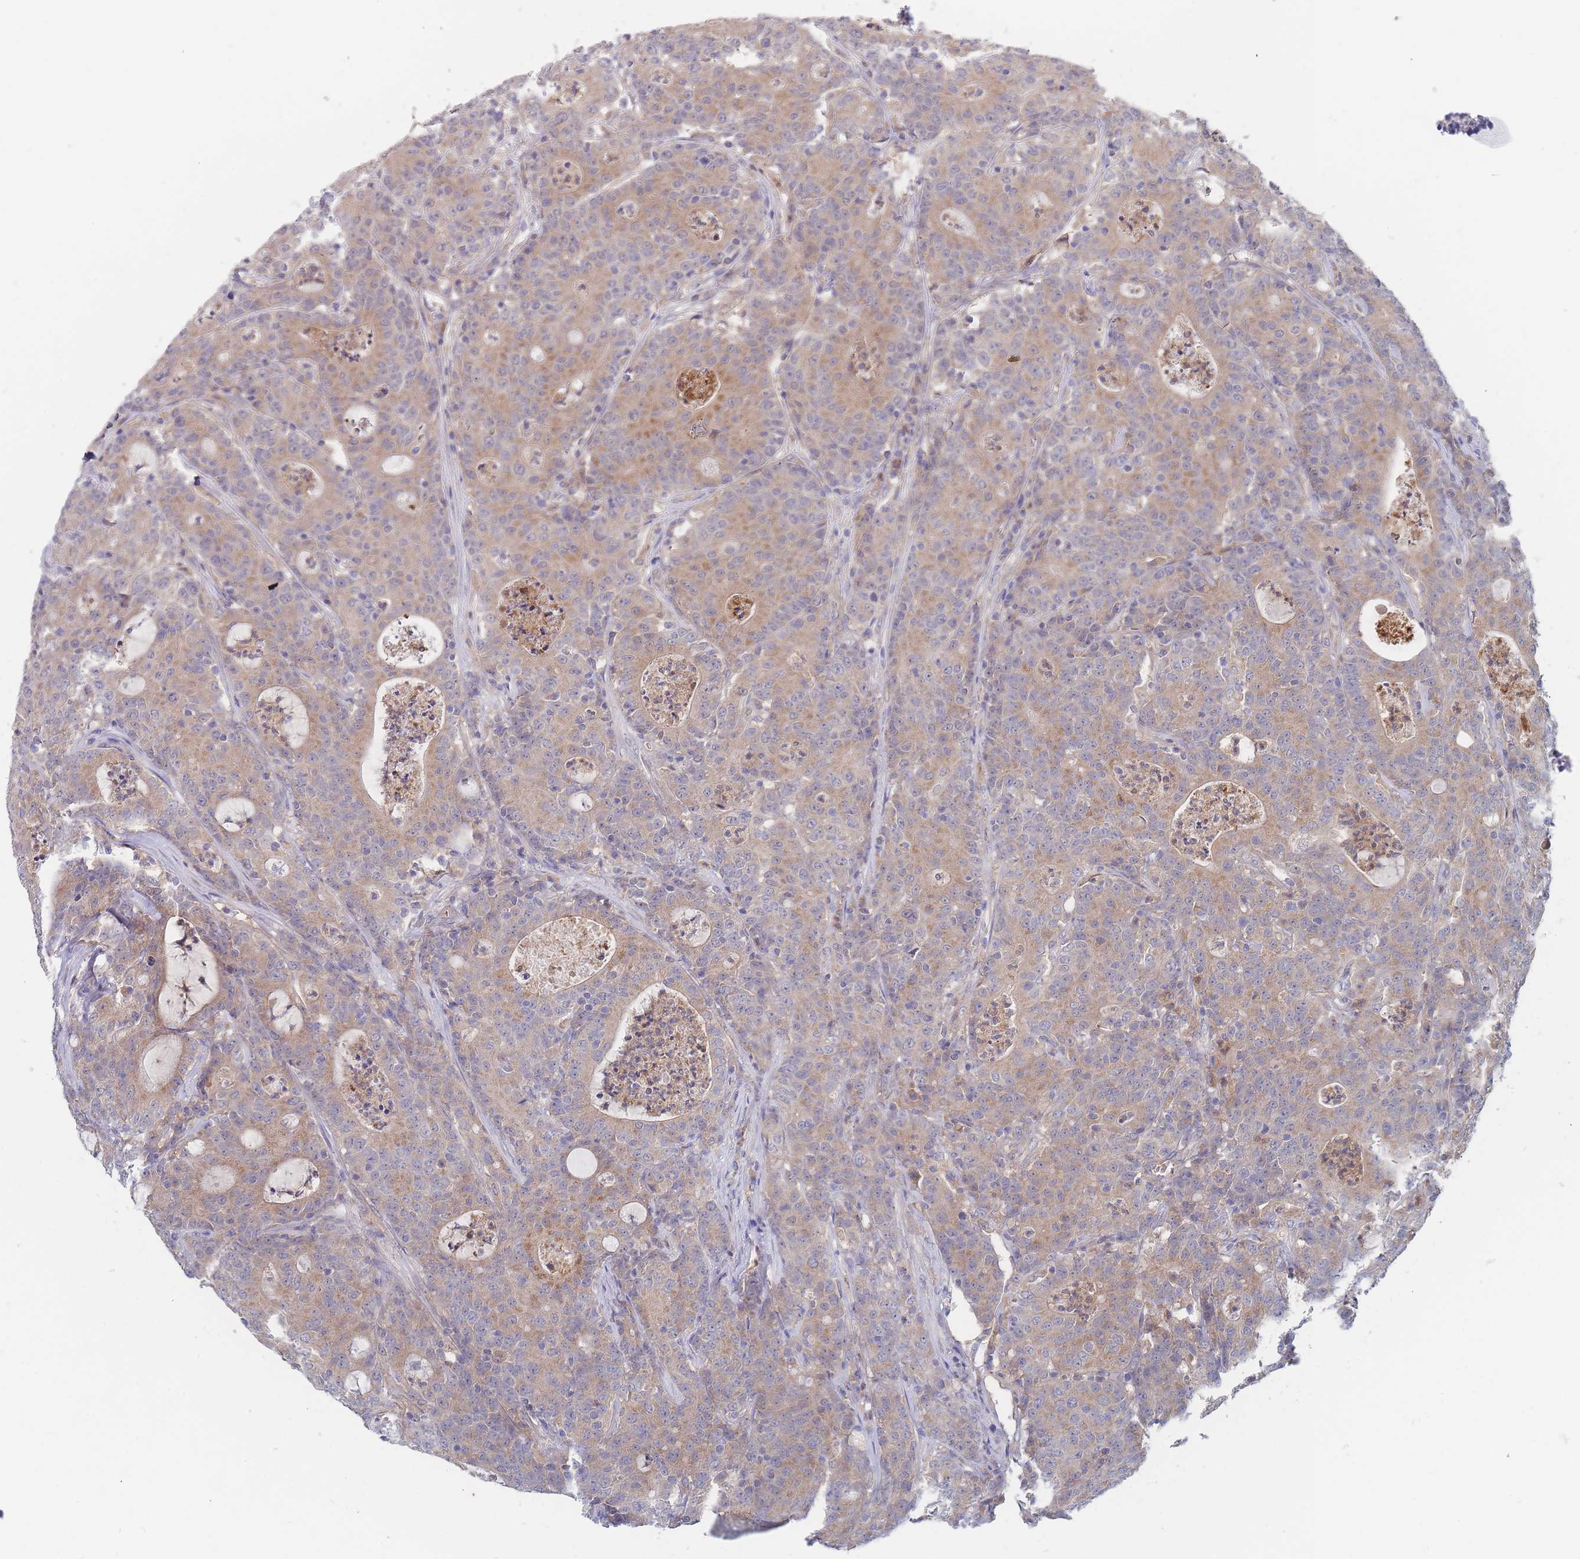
{"staining": {"intensity": "moderate", "quantity": "25%-75%", "location": "cytoplasmic/membranous"}, "tissue": "colorectal cancer", "cell_type": "Tumor cells", "image_type": "cancer", "snomed": [{"axis": "morphology", "description": "Adenocarcinoma, NOS"}, {"axis": "topography", "description": "Colon"}], "caption": "Moderate cytoplasmic/membranous protein staining is present in about 25%-75% of tumor cells in colorectal cancer (adenocarcinoma). Using DAB (3,3'-diaminobenzidine) (brown) and hematoxylin (blue) stains, captured at high magnification using brightfield microscopy.", "gene": "NUB1", "patient": {"sex": "male", "age": 83}}